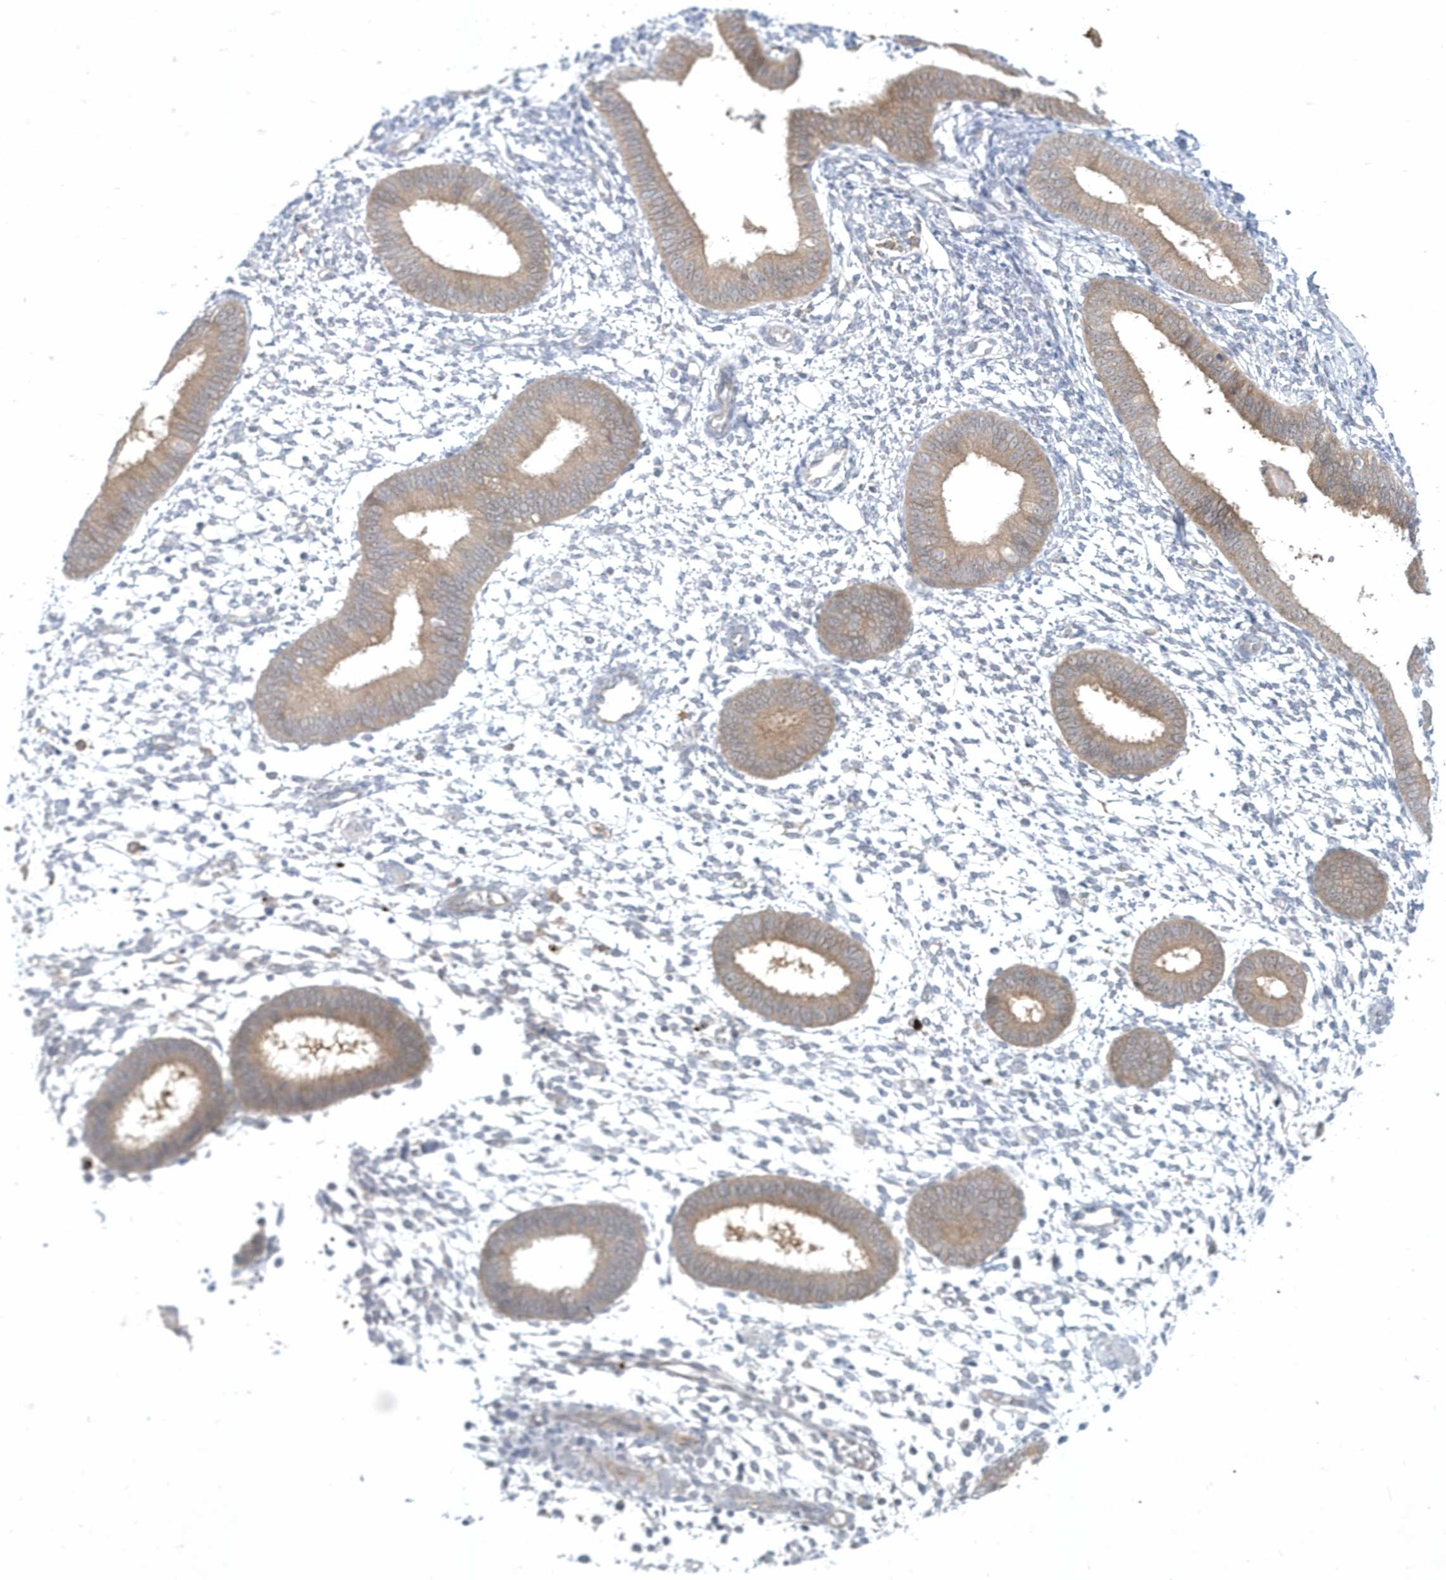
{"staining": {"intensity": "negative", "quantity": "none", "location": "none"}, "tissue": "endometrium", "cell_type": "Cells in endometrial stroma", "image_type": "normal", "snomed": [{"axis": "morphology", "description": "Normal tissue, NOS"}, {"axis": "topography", "description": "Uterus"}, {"axis": "topography", "description": "Endometrium"}], "caption": "Immunohistochemical staining of unremarkable endometrium shows no significant expression in cells in endometrial stroma. The staining is performed using DAB (3,3'-diaminobenzidine) brown chromogen with nuclei counter-stained in using hematoxylin.", "gene": "RNF7", "patient": {"sex": "female", "age": 48}}